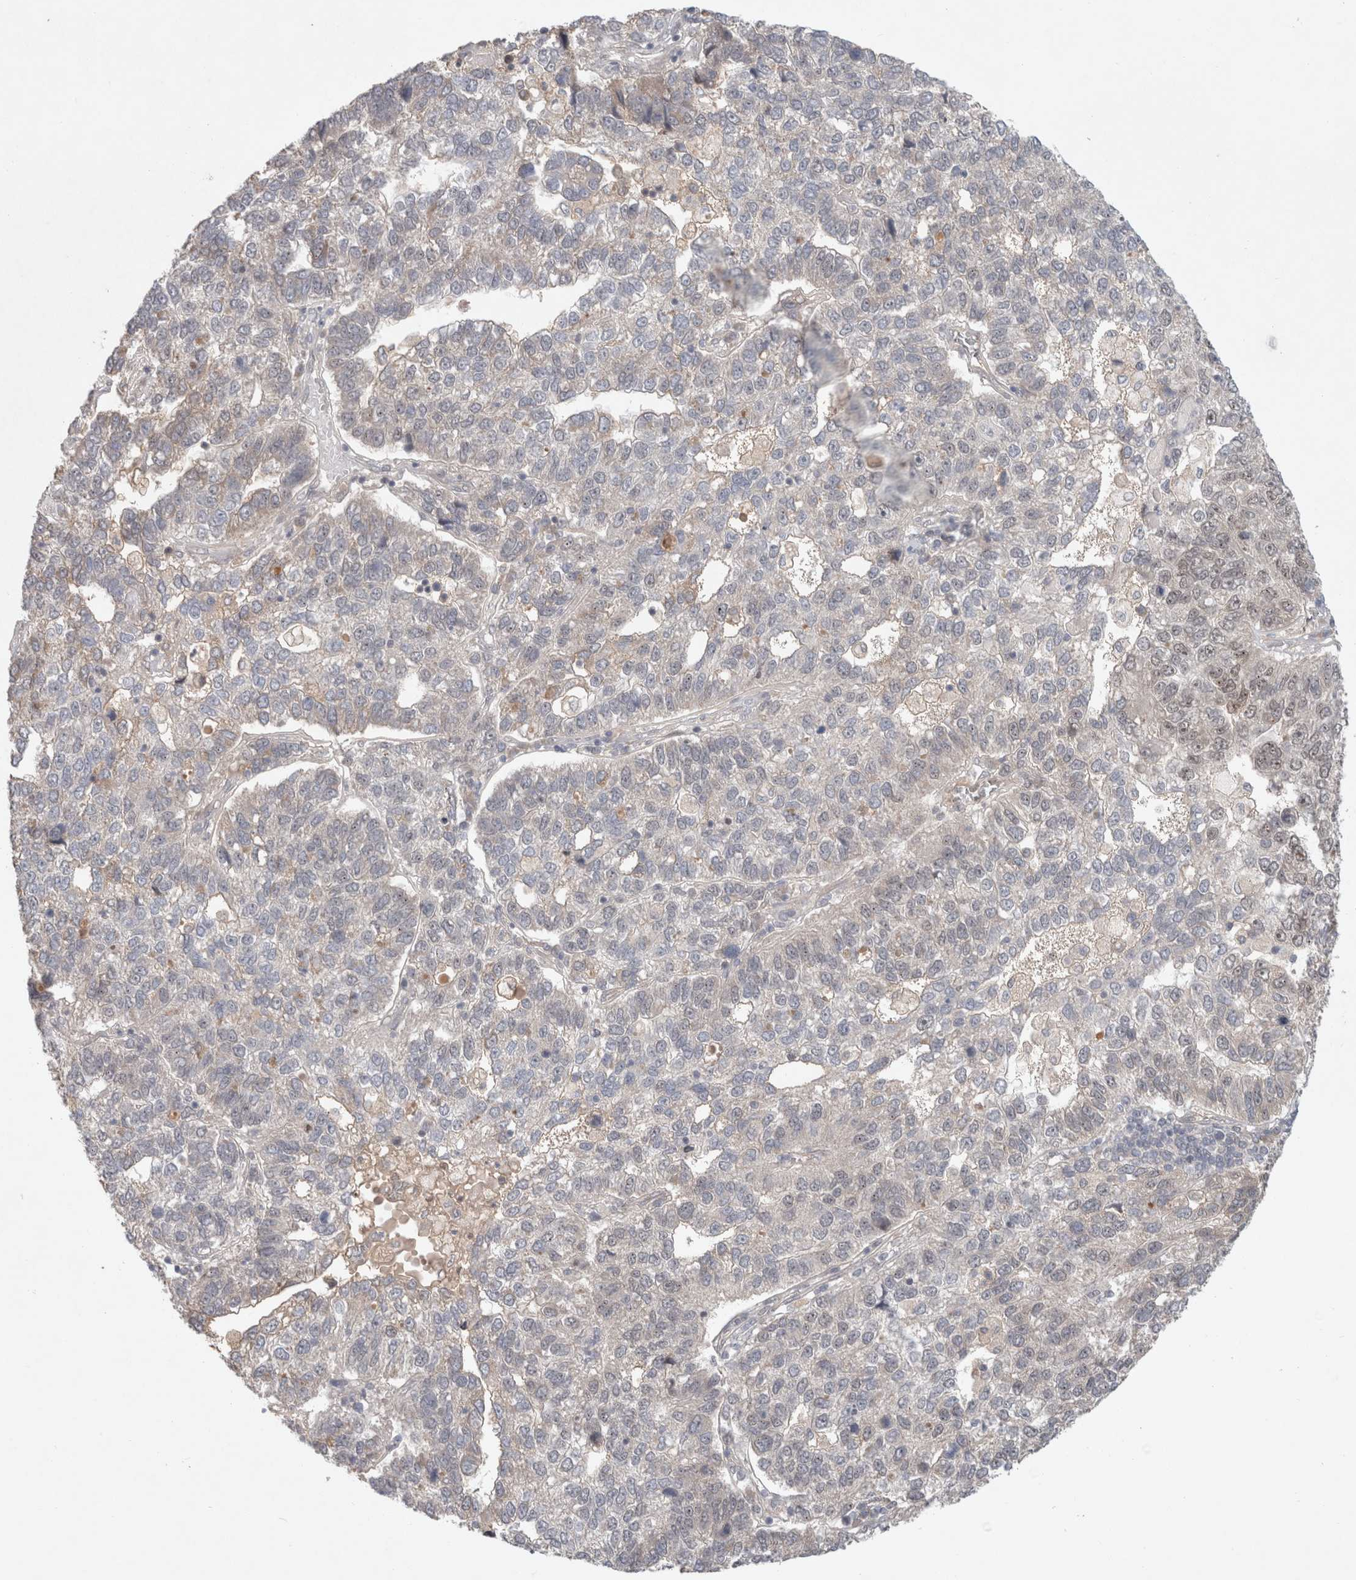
{"staining": {"intensity": "negative", "quantity": "none", "location": "none"}, "tissue": "pancreatic cancer", "cell_type": "Tumor cells", "image_type": "cancer", "snomed": [{"axis": "morphology", "description": "Adenocarcinoma, NOS"}, {"axis": "topography", "description": "Pancreas"}], "caption": "DAB (3,3'-diaminobenzidine) immunohistochemical staining of adenocarcinoma (pancreatic) demonstrates no significant staining in tumor cells.", "gene": "RASAL2", "patient": {"sex": "female", "age": 61}}